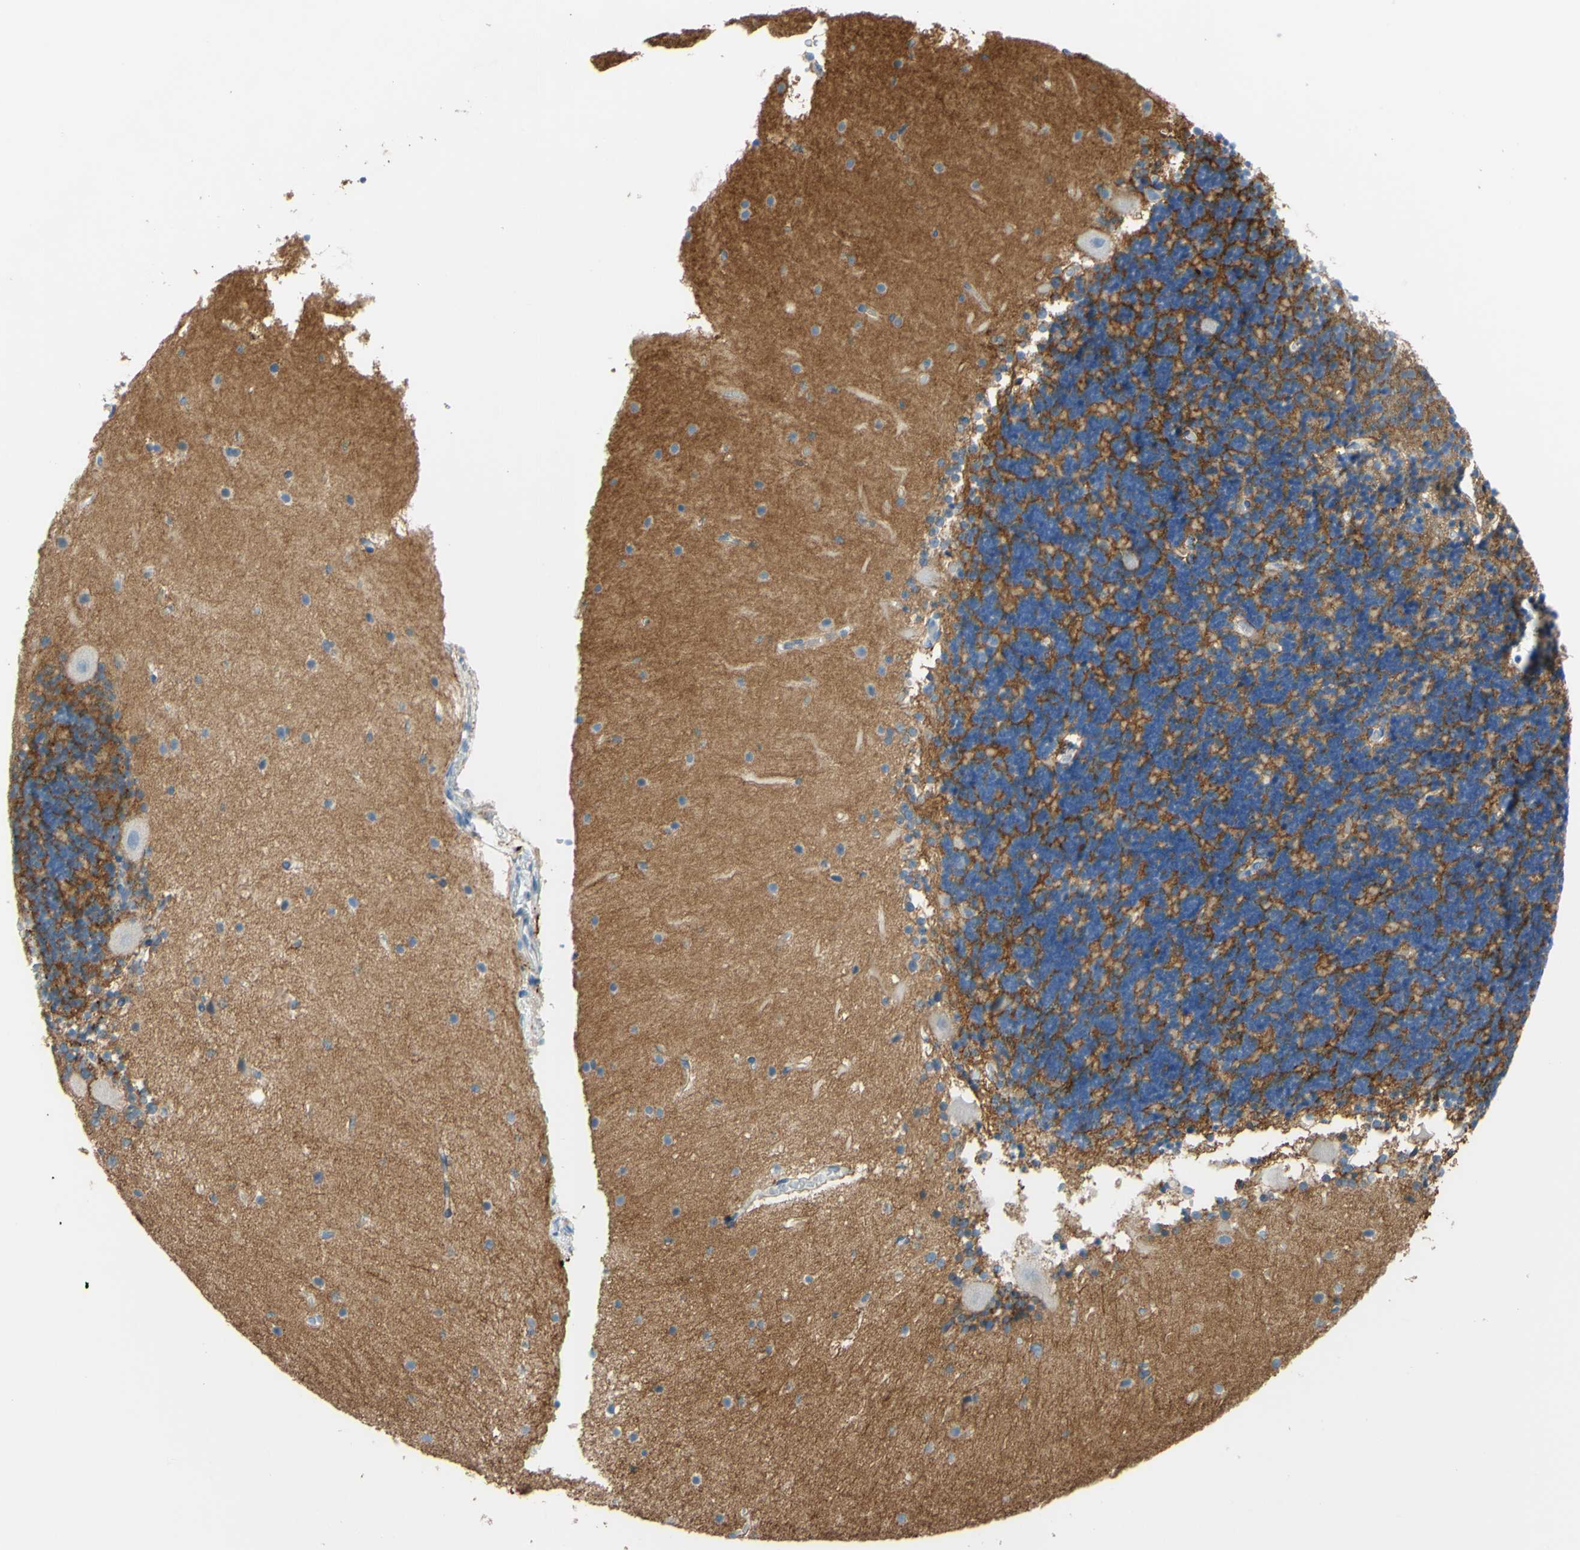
{"staining": {"intensity": "moderate", "quantity": "<25%", "location": "cytoplasmic/membranous"}, "tissue": "cerebellum", "cell_type": "Cells in granular layer", "image_type": "normal", "snomed": [{"axis": "morphology", "description": "Normal tissue, NOS"}, {"axis": "topography", "description": "Cerebellum"}], "caption": "Protein positivity by immunohistochemistry (IHC) displays moderate cytoplasmic/membranous positivity in about <25% of cells in granular layer in benign cerebellum.", "gene": "SLC1A2", "patient": {"sex": "female", "age": 54}}